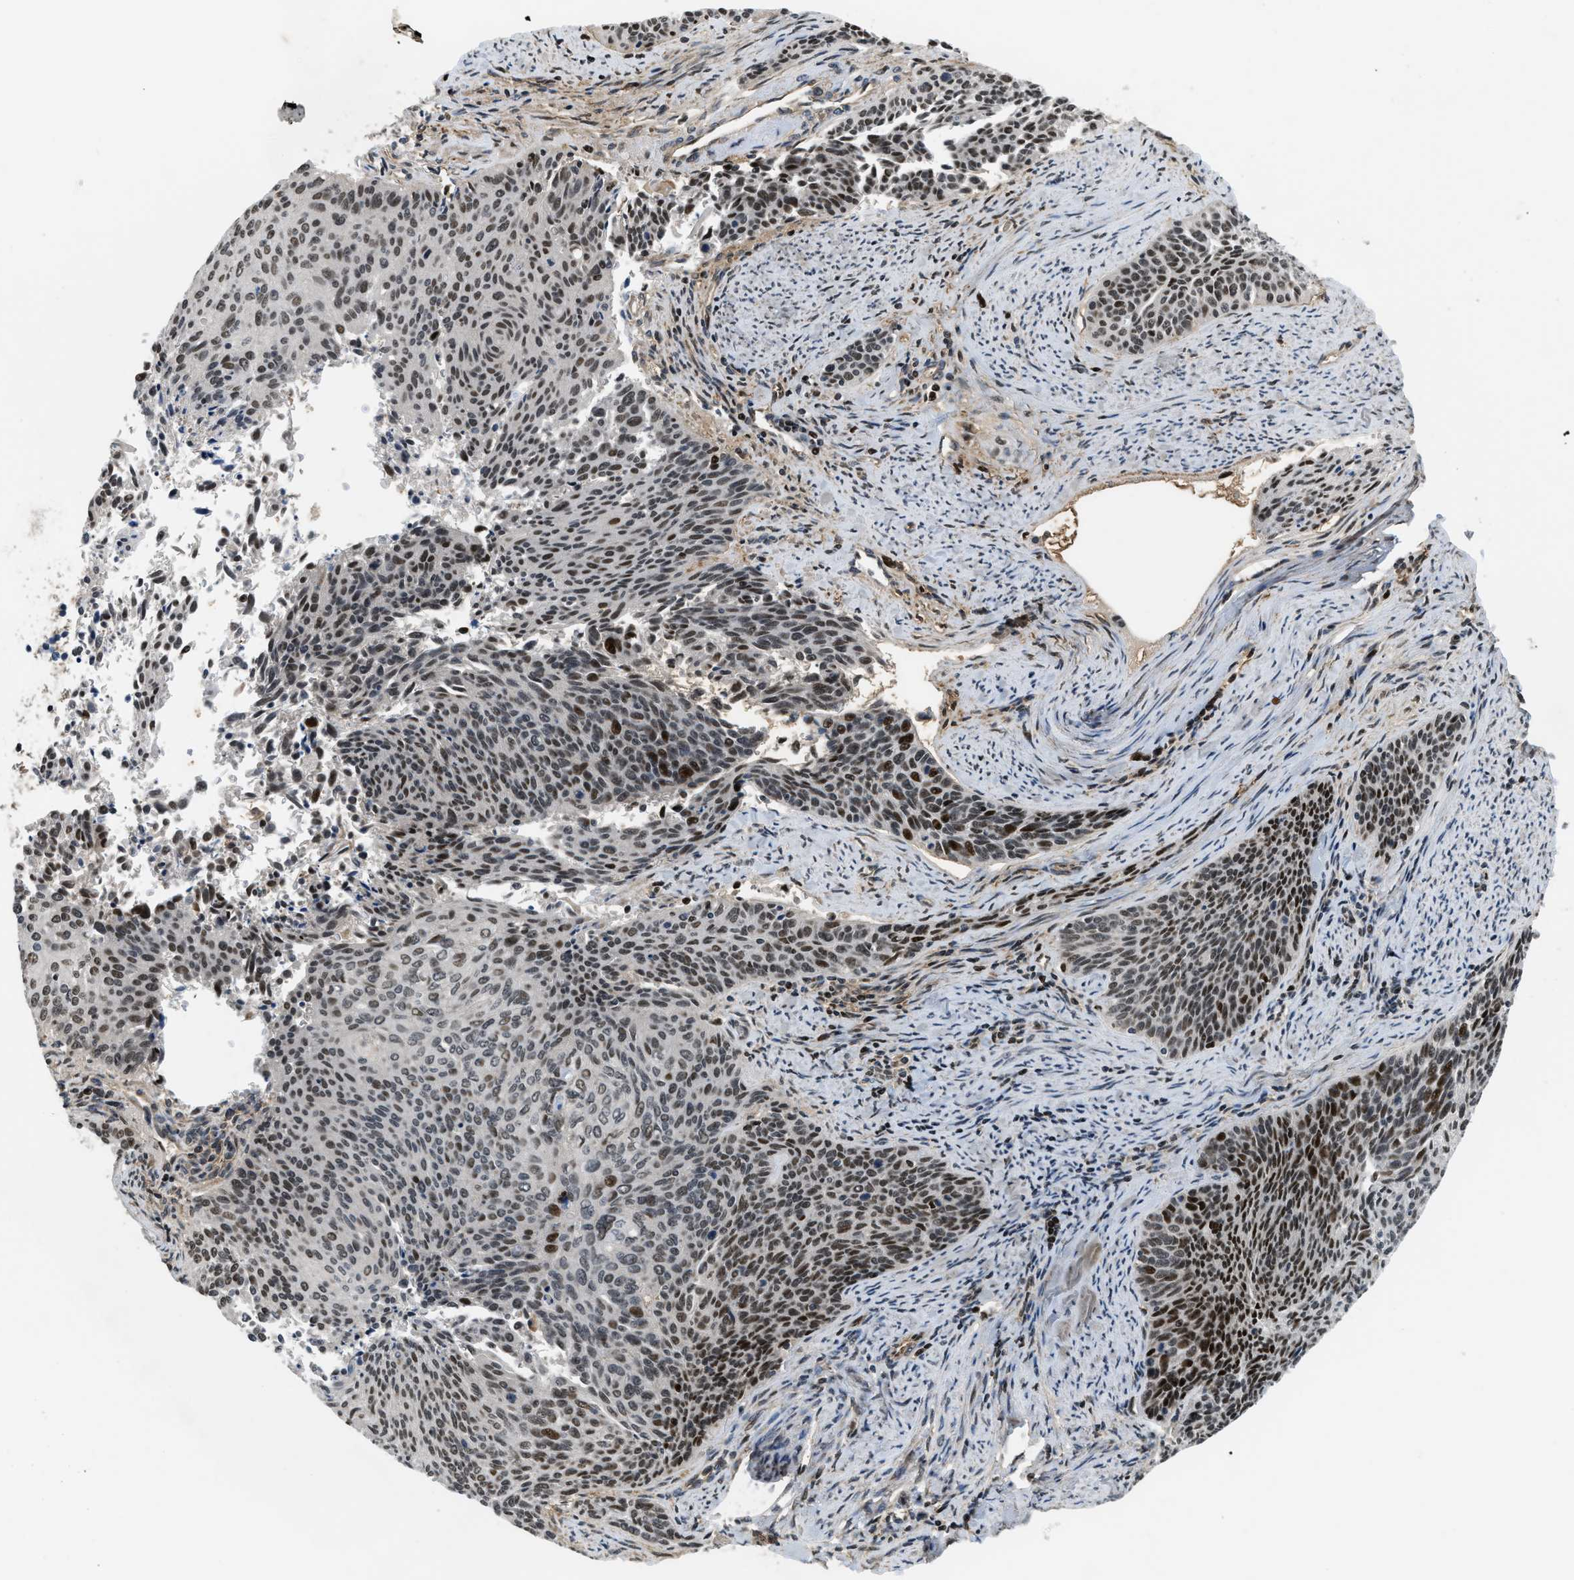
{"staining": {"intensity": "strong", "quantity": "<25%", "location": "nuclear"}, "tissue": "cervical cancer", "cell_type": "Tumor cells", "image_type": "cancer", "snomed": [{"axis": "morphology", "description": "Squamous cell carcinoma, NOS"}, {"axis": "topography", "description": "Cervix"}], "caption": "Immunohistochemistry photomicrograph of neoplastic tissue: cervical cancer stained using immunohistochemistry displays medium levels of strong protein expression localized specifically in the nuclear of tumor cells, appearing as a nuclear brown color.", "gene": "LTA4H", "patient": {"sex": "female", "age": 55}}